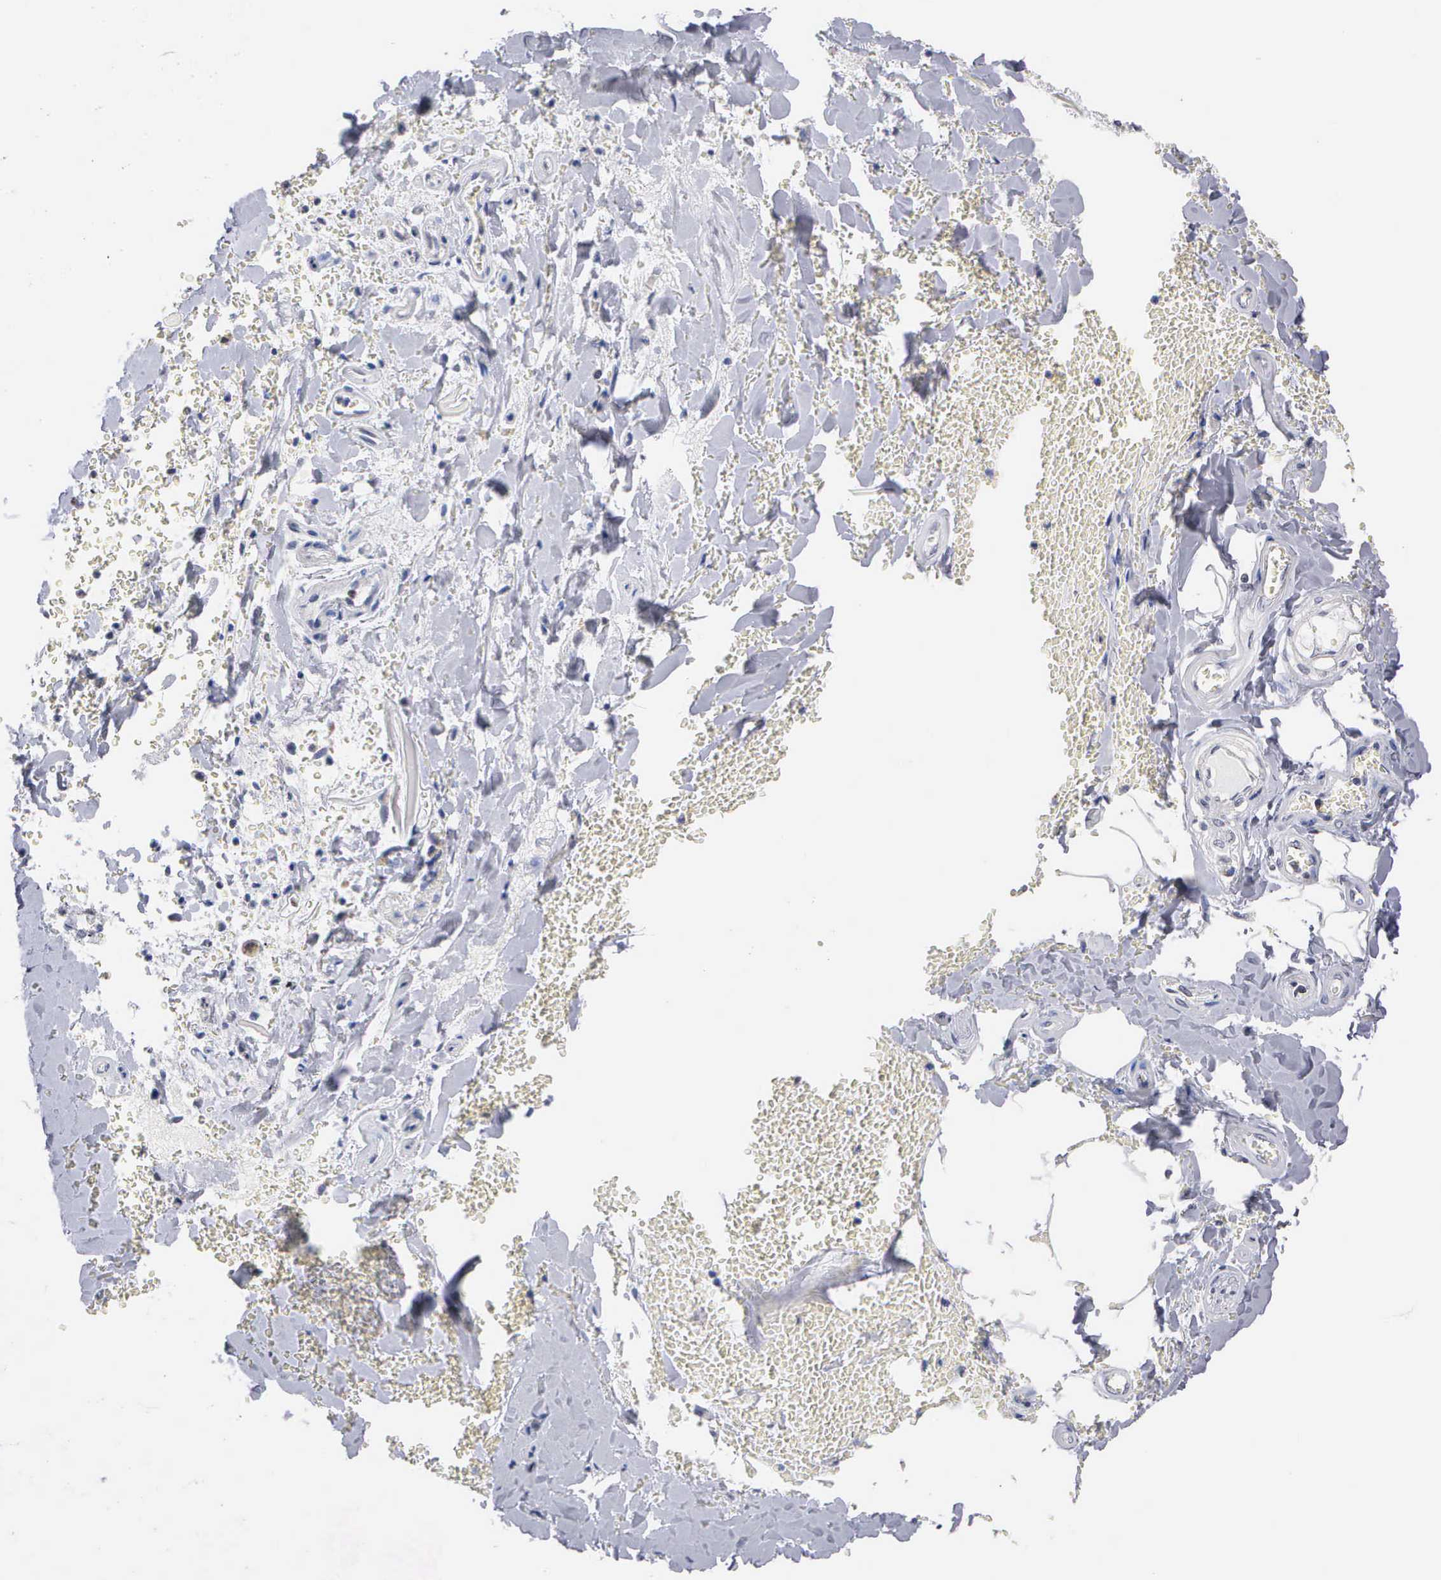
{"staining": {"intensity": "negative", "quantity": "none", "location": "none"}, "tissue": "adipose tissue", "cell_type": "Adipocytes", "image_type": "normal", "snomed": [{"axis": "morphology", "description": "Normal tissue, NOS"}, {"axis": "topography", "description": "Cartilage tissue"}, {"axis": "topography", "description": "Lung"}], "caption": "Immunohistochemistry (IHC) of benign adipose tissue reveals no positivity in adipocytes. (DAB (3,3'-diaminobenzidine) immunohistochemistry (IHC) with hematoxylin counter stain).", "gene": "KDM6A", "patient": {"sex": "male", "age": 65}}